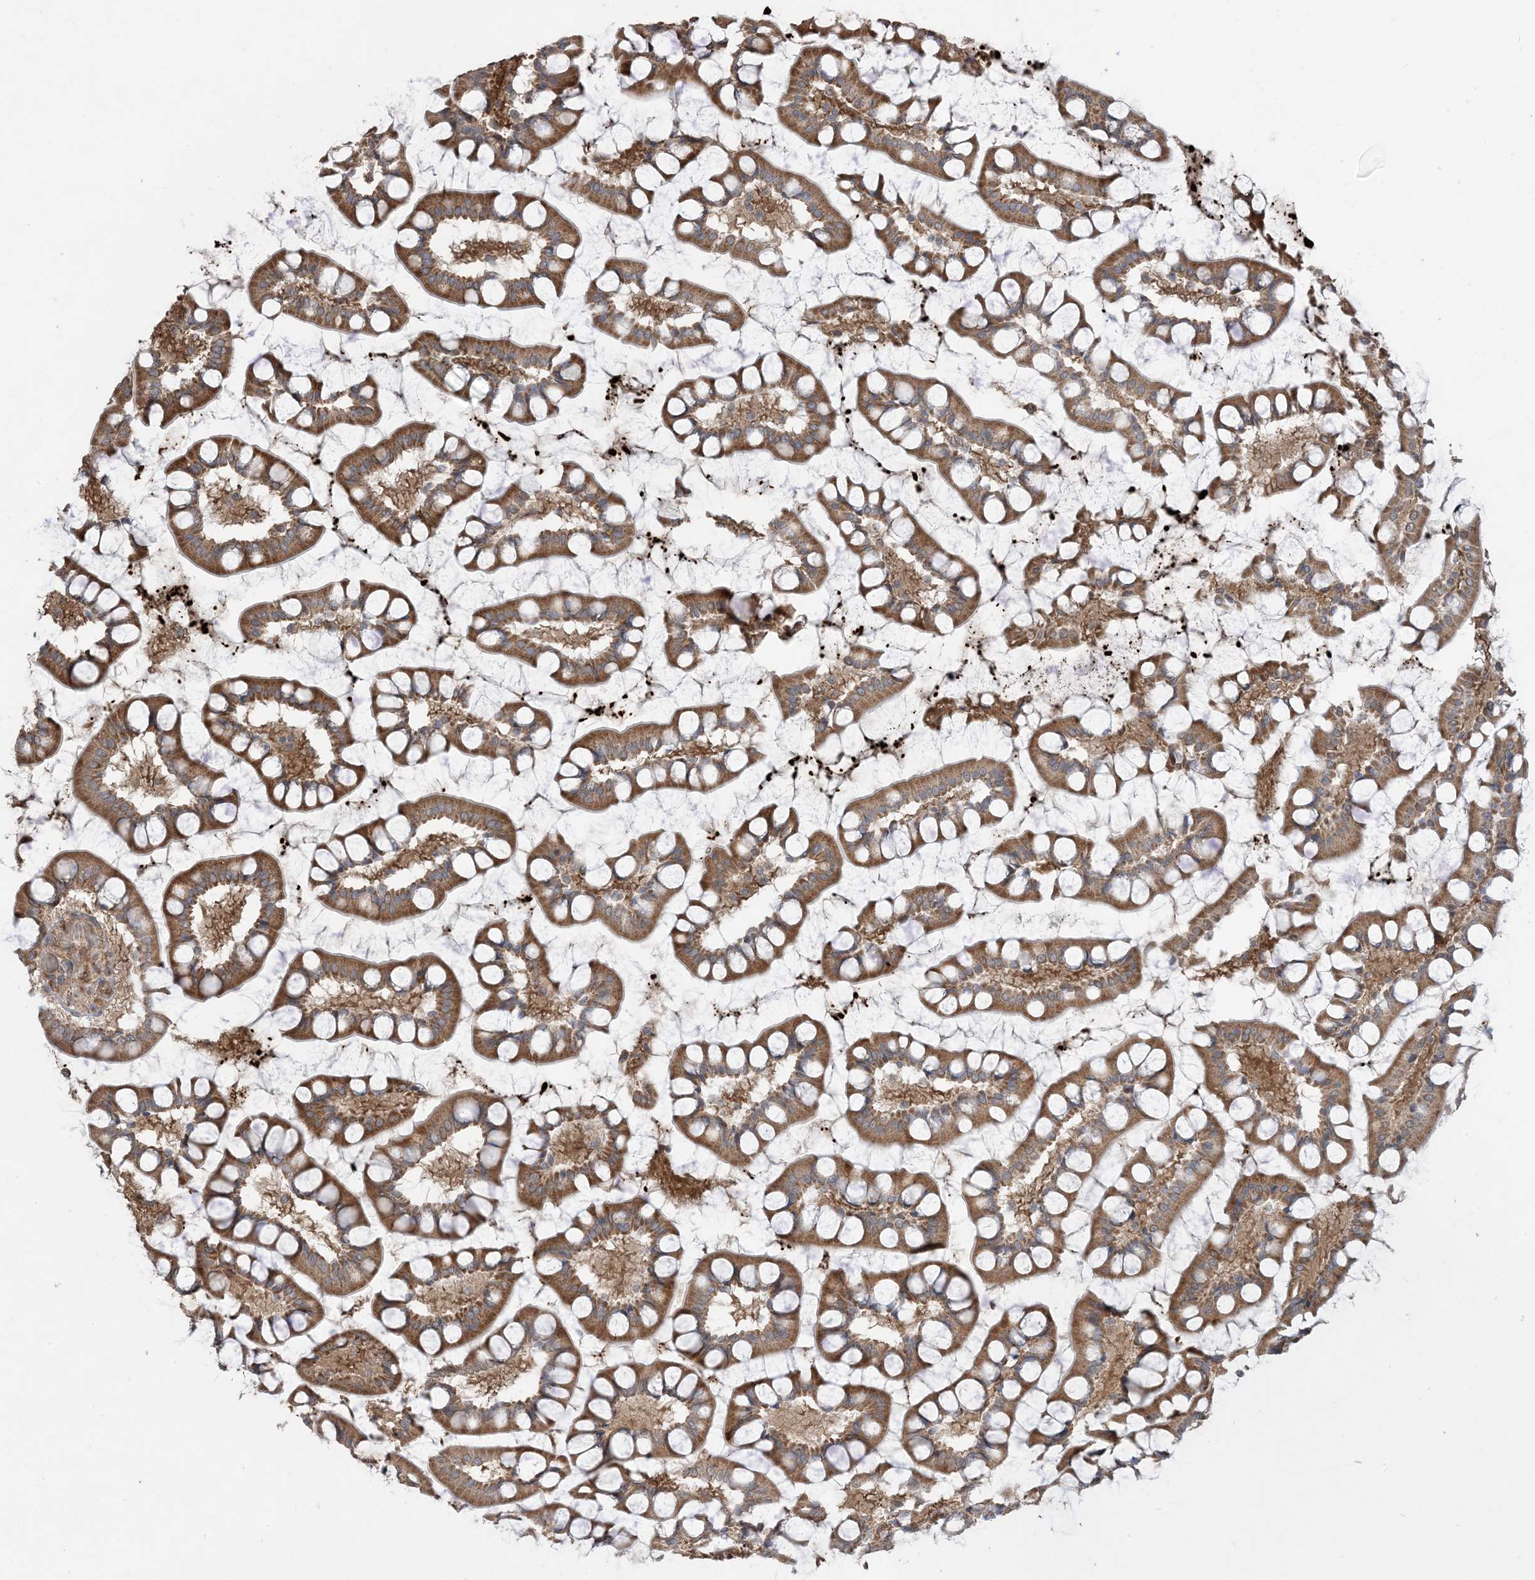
{"staining": {"intensity": "moderate", "quantity": ">75%", "location": "cytoplasmic/membranous"}, "tissue": "small intestine", "cell_type": "Glandular cells", "image_type": "normal", "snomed": [{"axis": "morphology", "description": "Normal tissue, NOS"}, {"axis": "topography", "description": "Small intestine"}], "caption": "Moderate cytoplasmic/membranous expression is present in about >75% of glandular cells in unremarkable small intestine. The staining is performed using DAB brown chromogen to label protein expression. The nuclei are counter-stained blue using hematoxylin.", "gene": "PUSL1", "patient": {"sex": "male", "age": 52}}